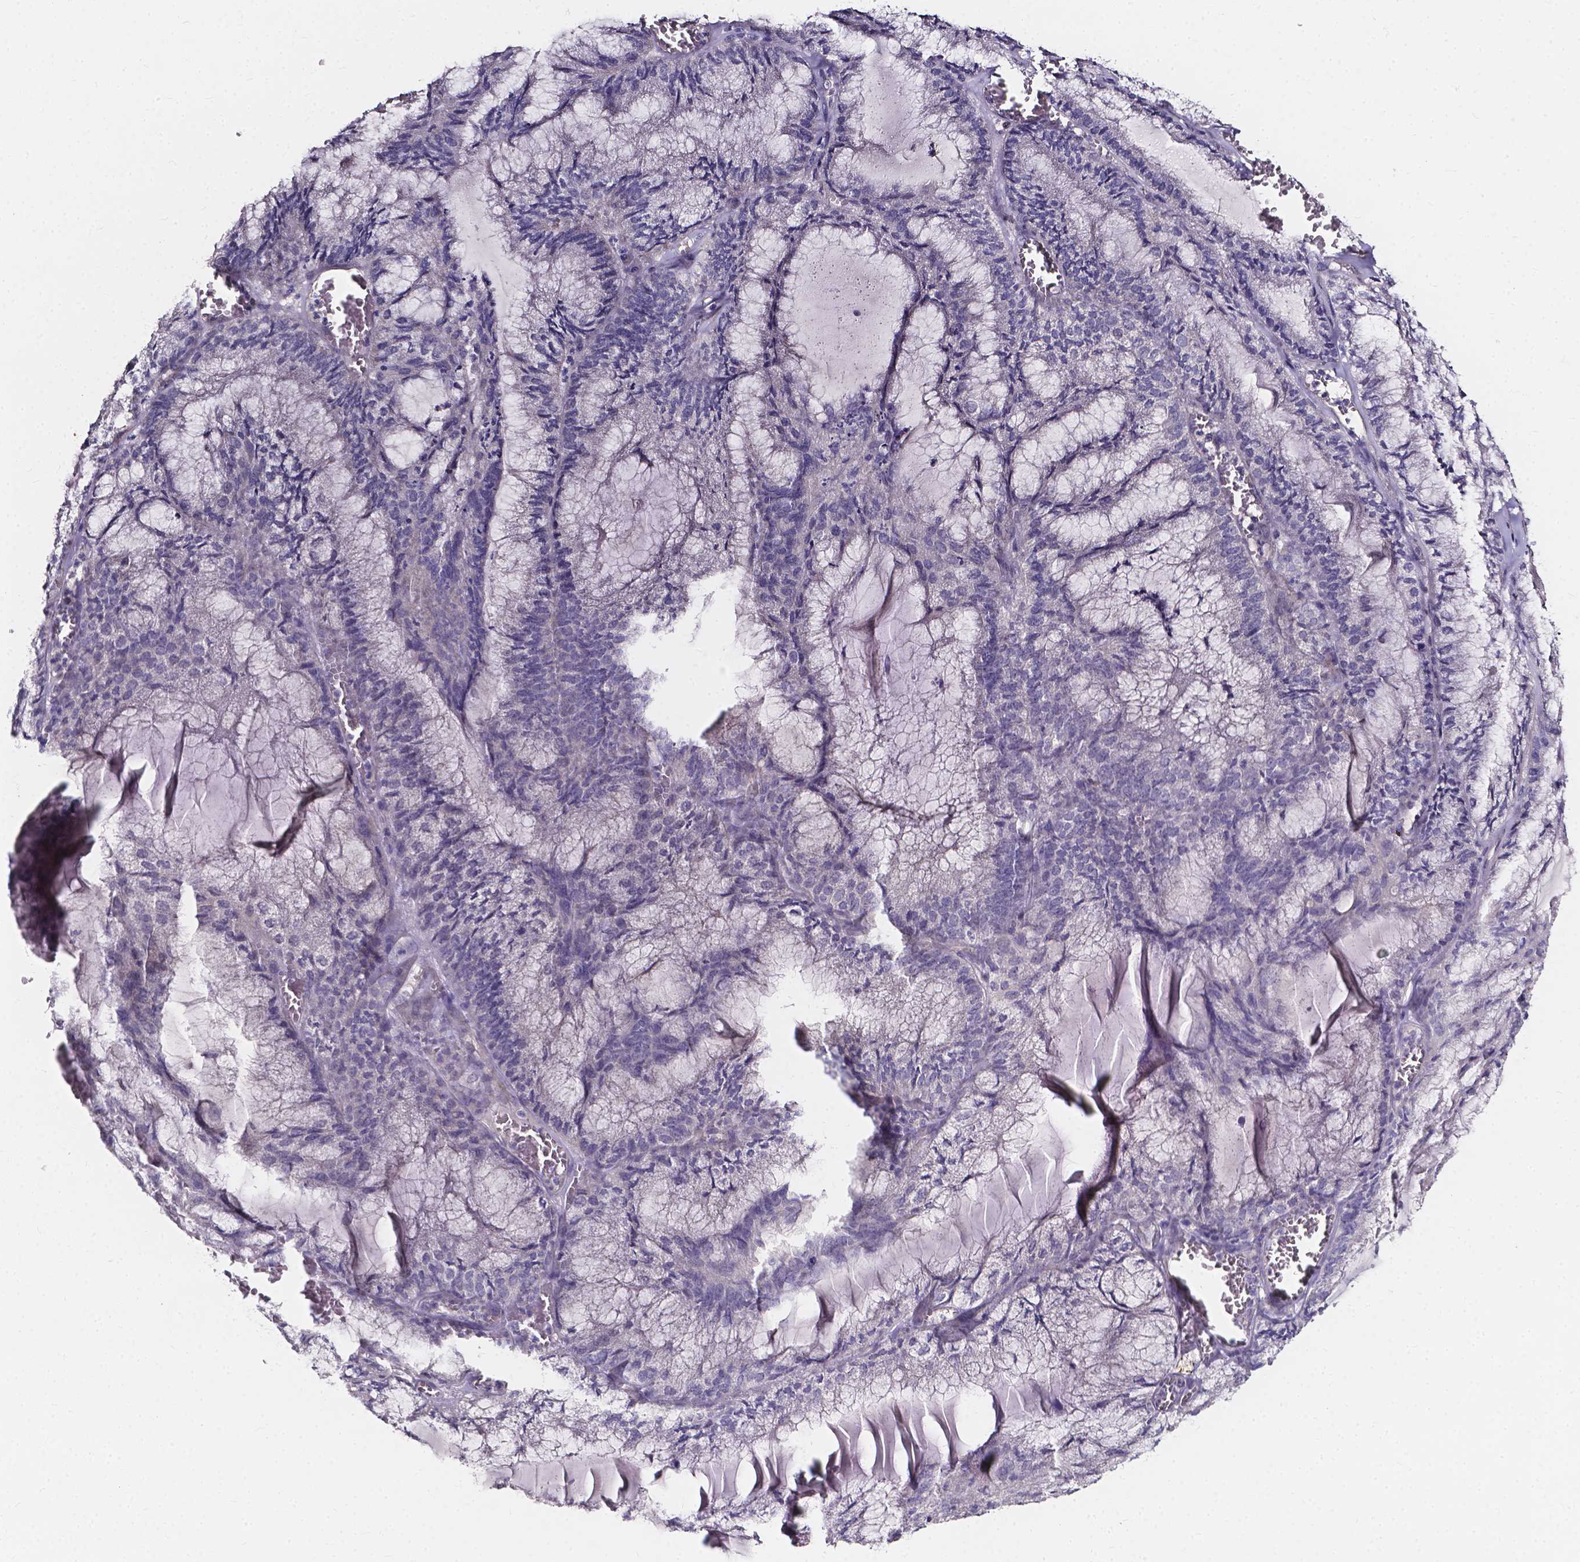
{"staining": {"intensity": "negative", "quantity": "none", "location": "none"}, "tissue": "endometrial cancer", "cell_type": "Tumor cells", "image_type": "cancer", "snomed": [{"axis": "morphology", "description": "Carcinoma, NOS"}, {"axis": "topography", "description": "Endometrium"}], "caption": "Immunohistochemistry (IHC) photomicrograph of endometrial cancer (carcinoma) stained for a protein (brown), which exhibits no expression in tumor cells. (Stains: DAB immunohistochemistry with hematoxylin counter stain, Microscopy: brightfield microscopy at high magnification).", "gene": "THEMIS", "patient": {"sex": "female", "age": 62}}